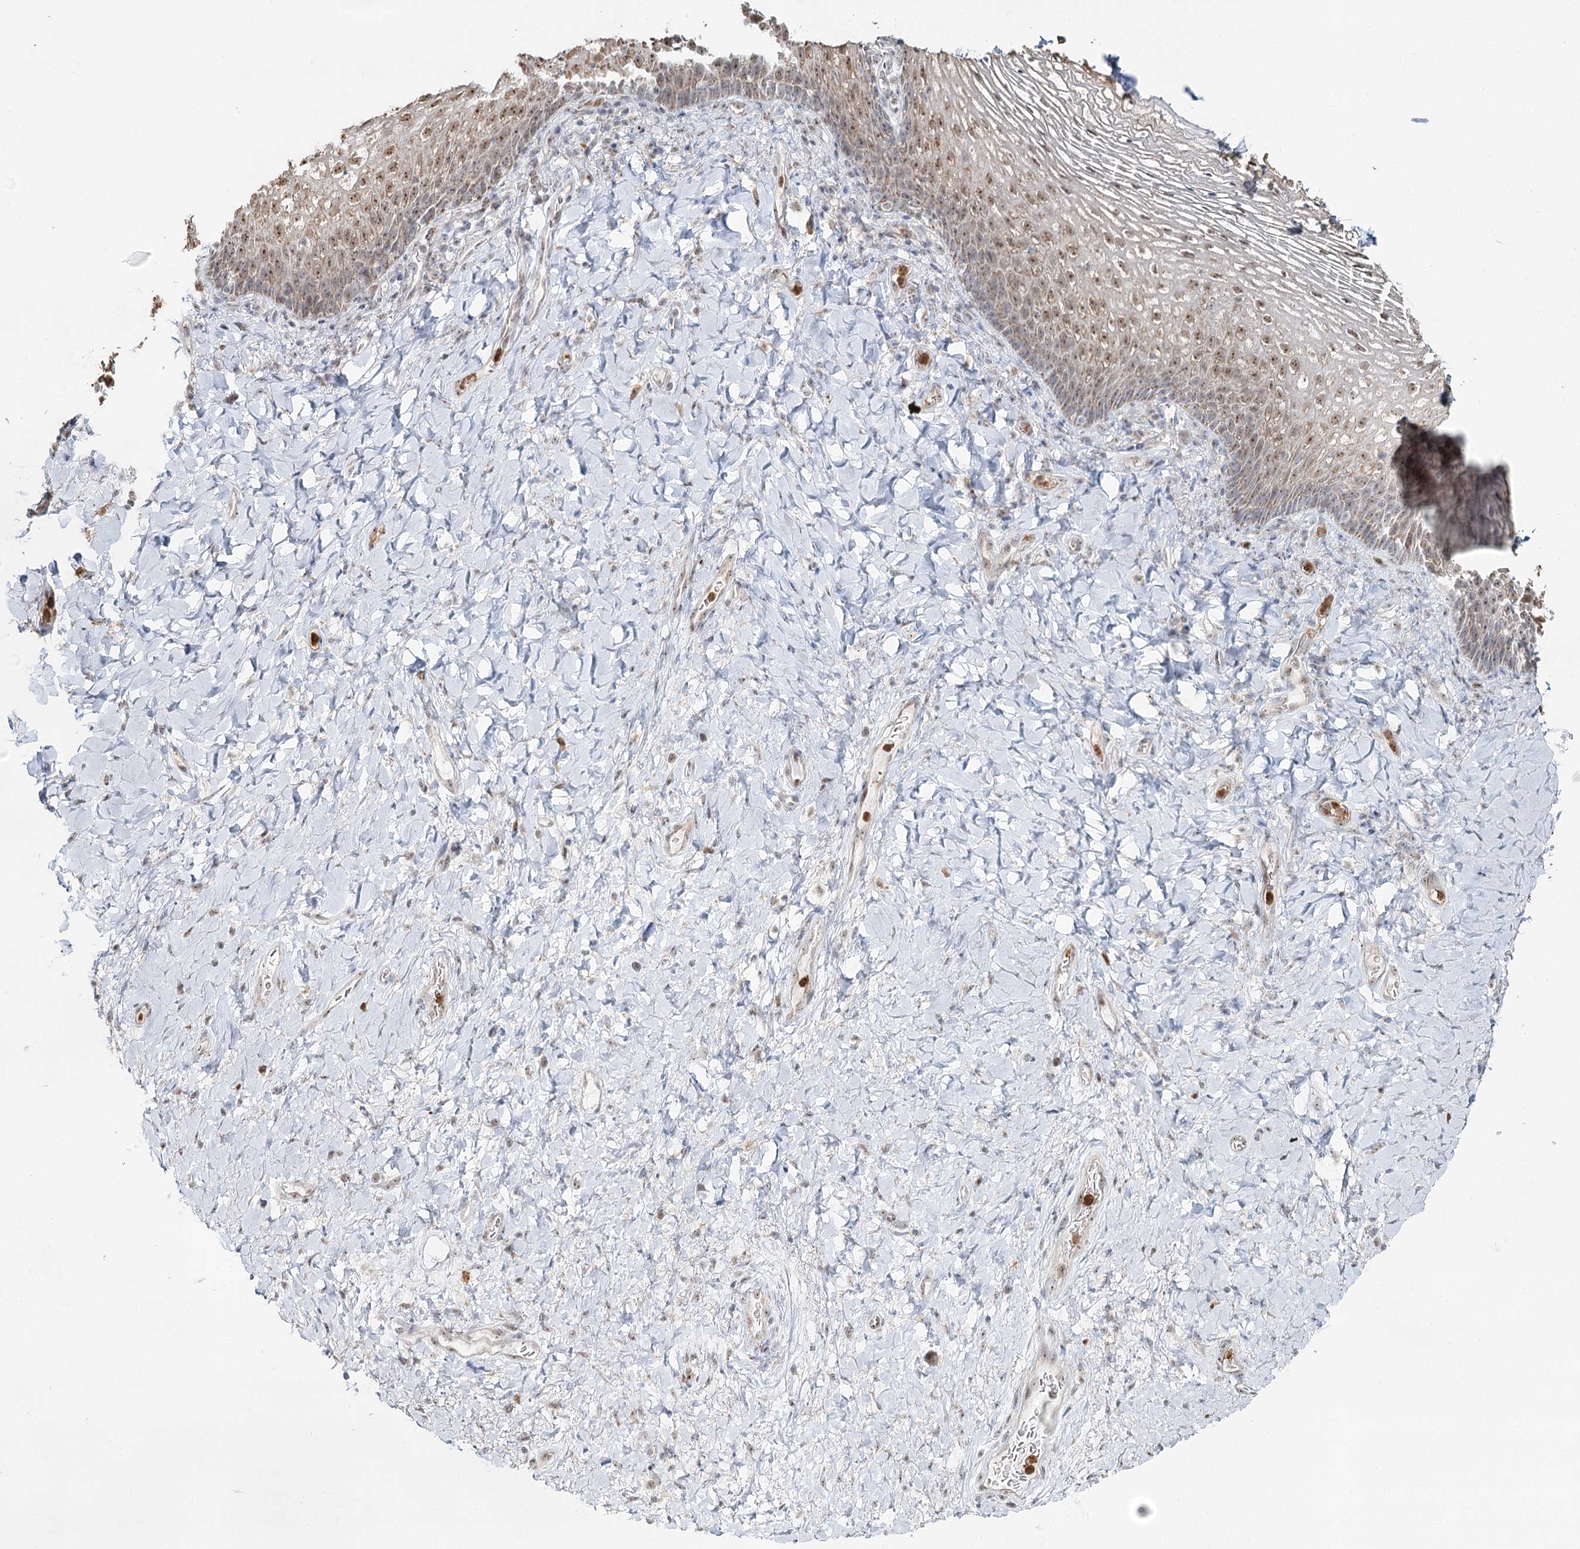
{"staining": {"intensity": "moderate", "quantity": ">75%", "location": "cytoplasmic/membranous,nuclear"}, "tissue": "vagina", "cell_type": "Squamous epithelial cells", "image_type": "normal", "snomed": [{"axis": "morphology", "description": "Normal tissue, NOS"}, {"axis": "topography", "description": "Vagina"}], "caption": "Immunohistochemical staining of normal vagina displays moderate cytoplasmic/membranous,nuclear protein expression in approximately >75% of squamous epithelial cells.", "gene": "ATAD1", "patient": {"sex": "female", "age": 60}}